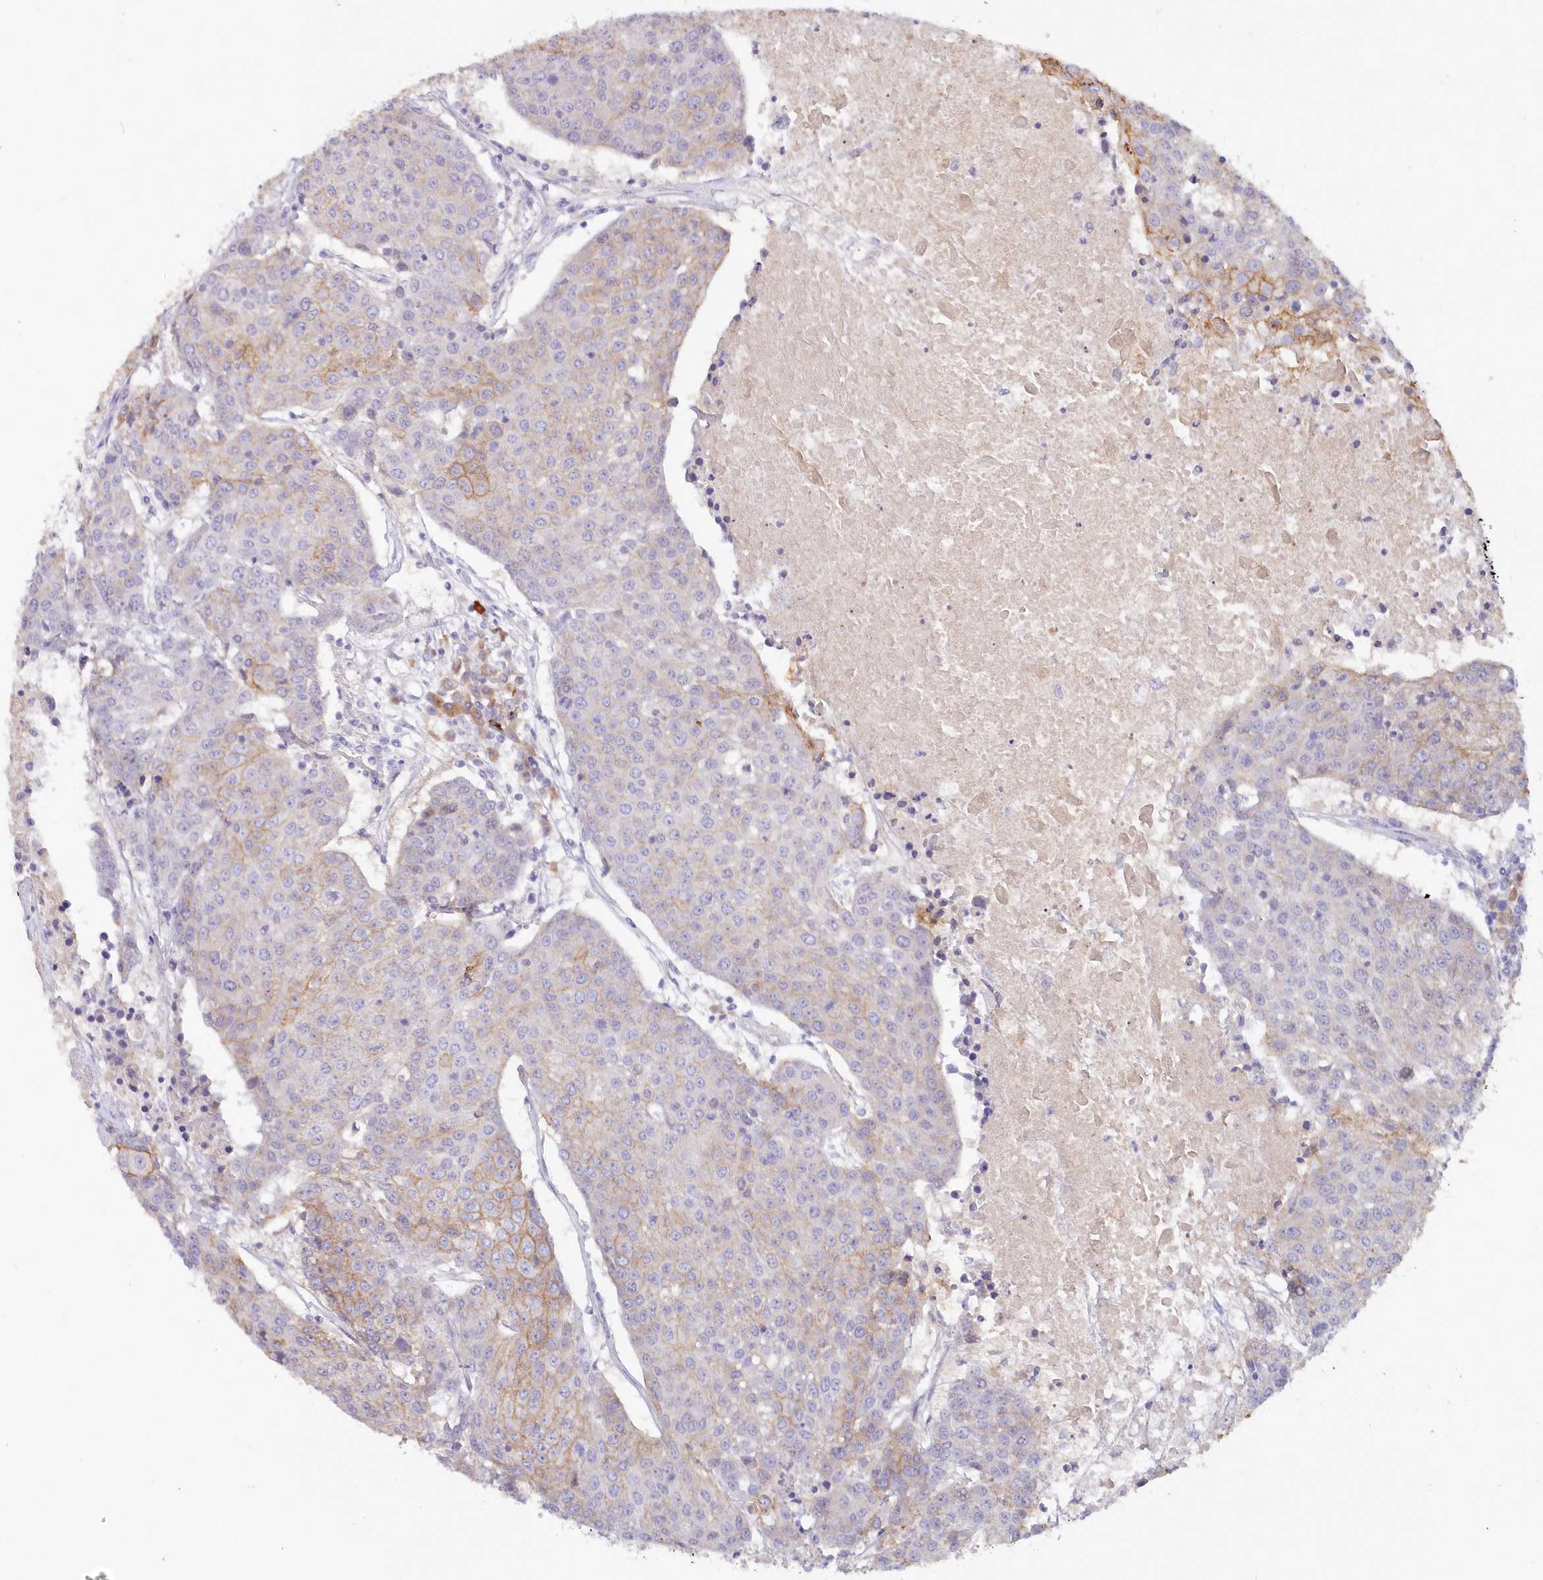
{"staining": {"intensity": "weak", "quantity": "<25%", "location": "cytoplasmic/membranous"}, "tissue": "urothelial cancer", "cell_type": "Tumor cells", "image_type": "cancer", "snomed": [{"axis": "morphology", "description": "Urothelial carcinoma, High grade"}, {"axis": "topography", "description": "Urinary bladder"}], "caption": "High power microscopy image of an immunohistochemistry histopathology image of urothelial carcinoma (high-grade), revealing no significant expression in tumor cells. (DAB (3,3'-diaminobenzidine) IHC with hematoxylin counter stain).", "gene": "SNED1", "patient": {"sex": "female", "age": 85}}